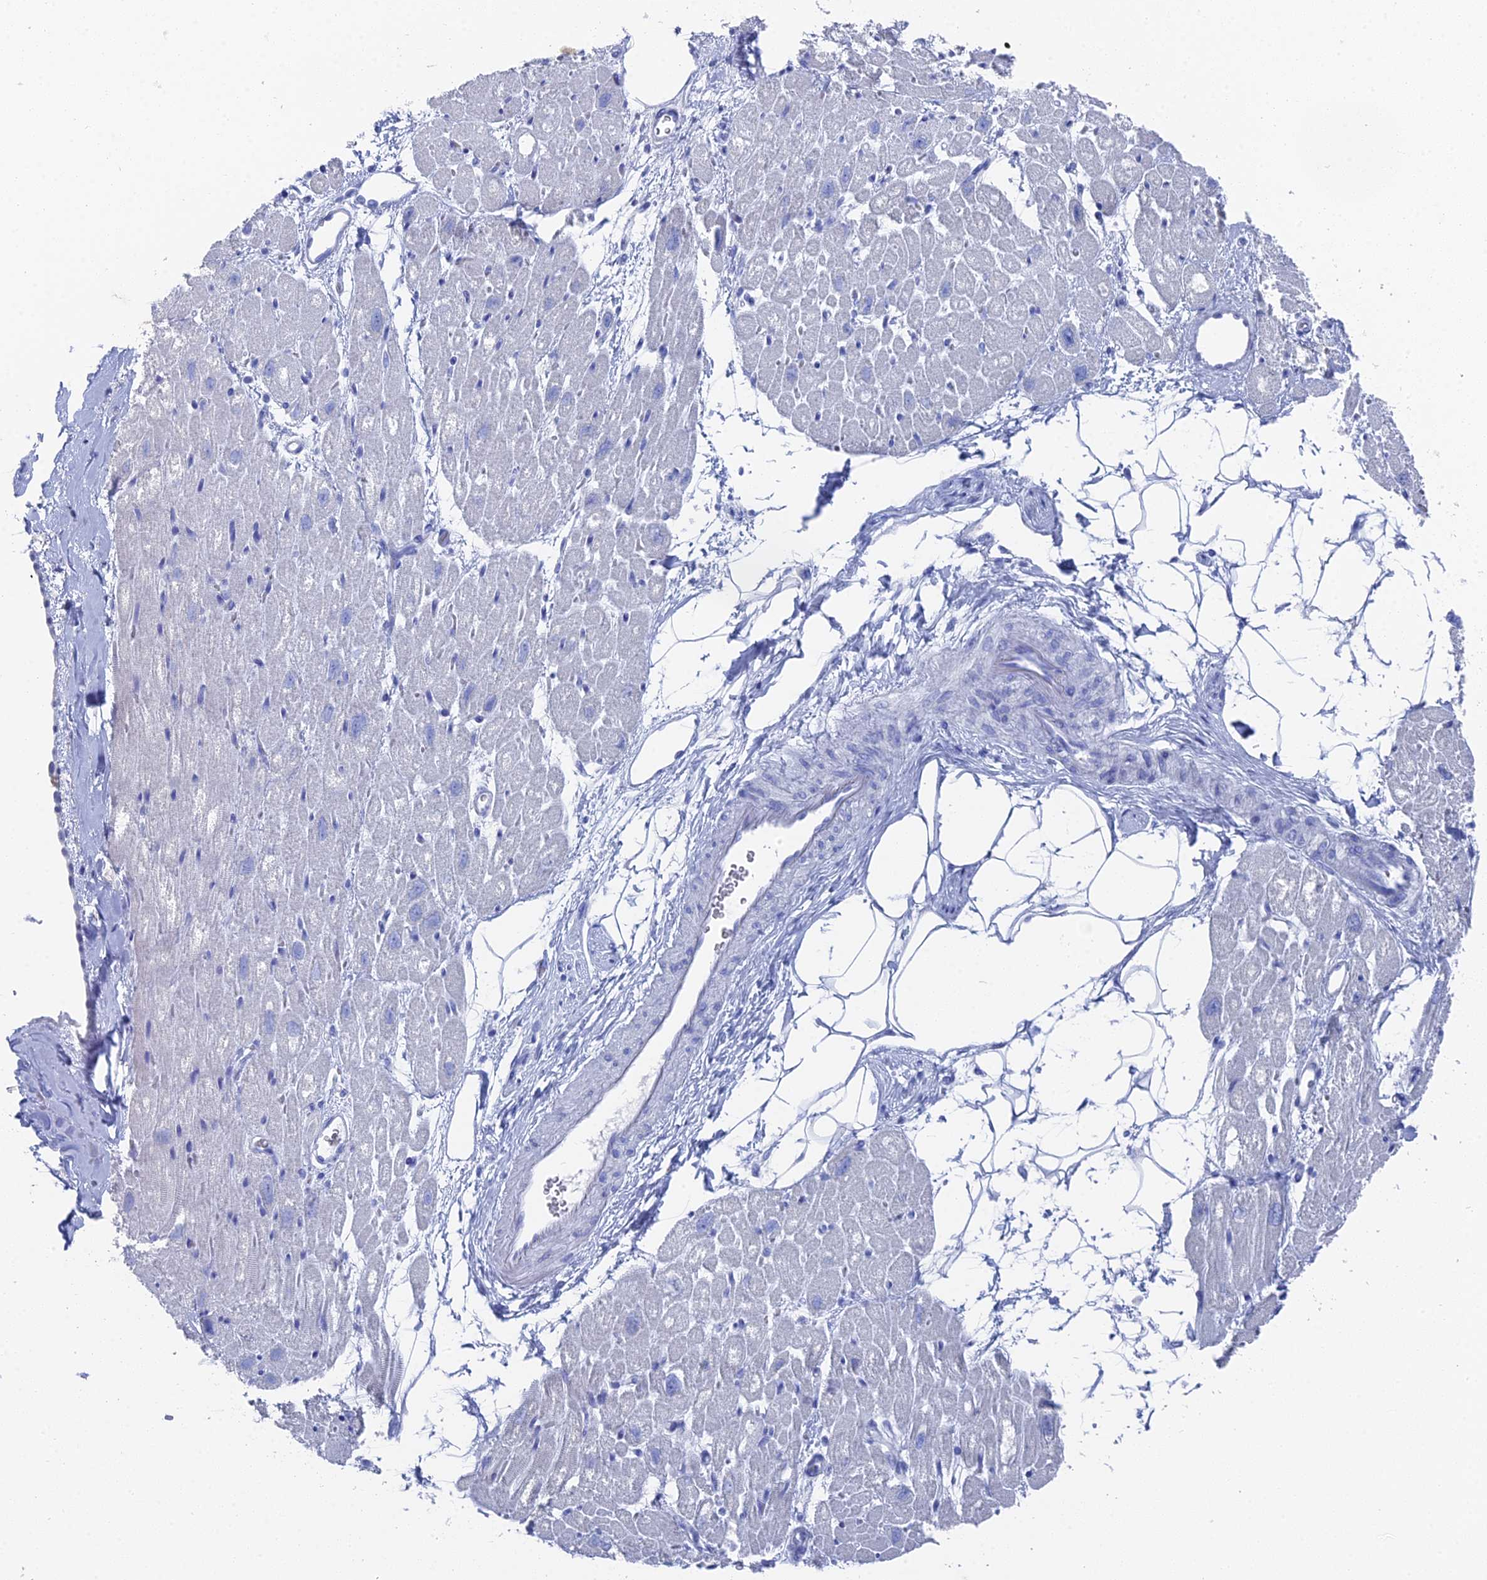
{"staining": {"intensity": "negative", "quantity": "none", "location": "none"}, "tissue": "heart muscle", "cell_type": "Cardiomyocytes", "image_type": "normal", "snomed": [{"axis": "morphology", "description": "Normal tissue, NOS"}, {"axis": "topography", "description": "Heart"}], "caption": "Immunohistochemical staining of benign heart muscle exhibits no significant positivity in cardiomyocytes. Brightfield microscopy of IHC stained with DAB (brown) and hematoxylin (blue), captured at high magnification.", "gene": "ENPP3", "patient": {"sex": "male", "age": 50}}